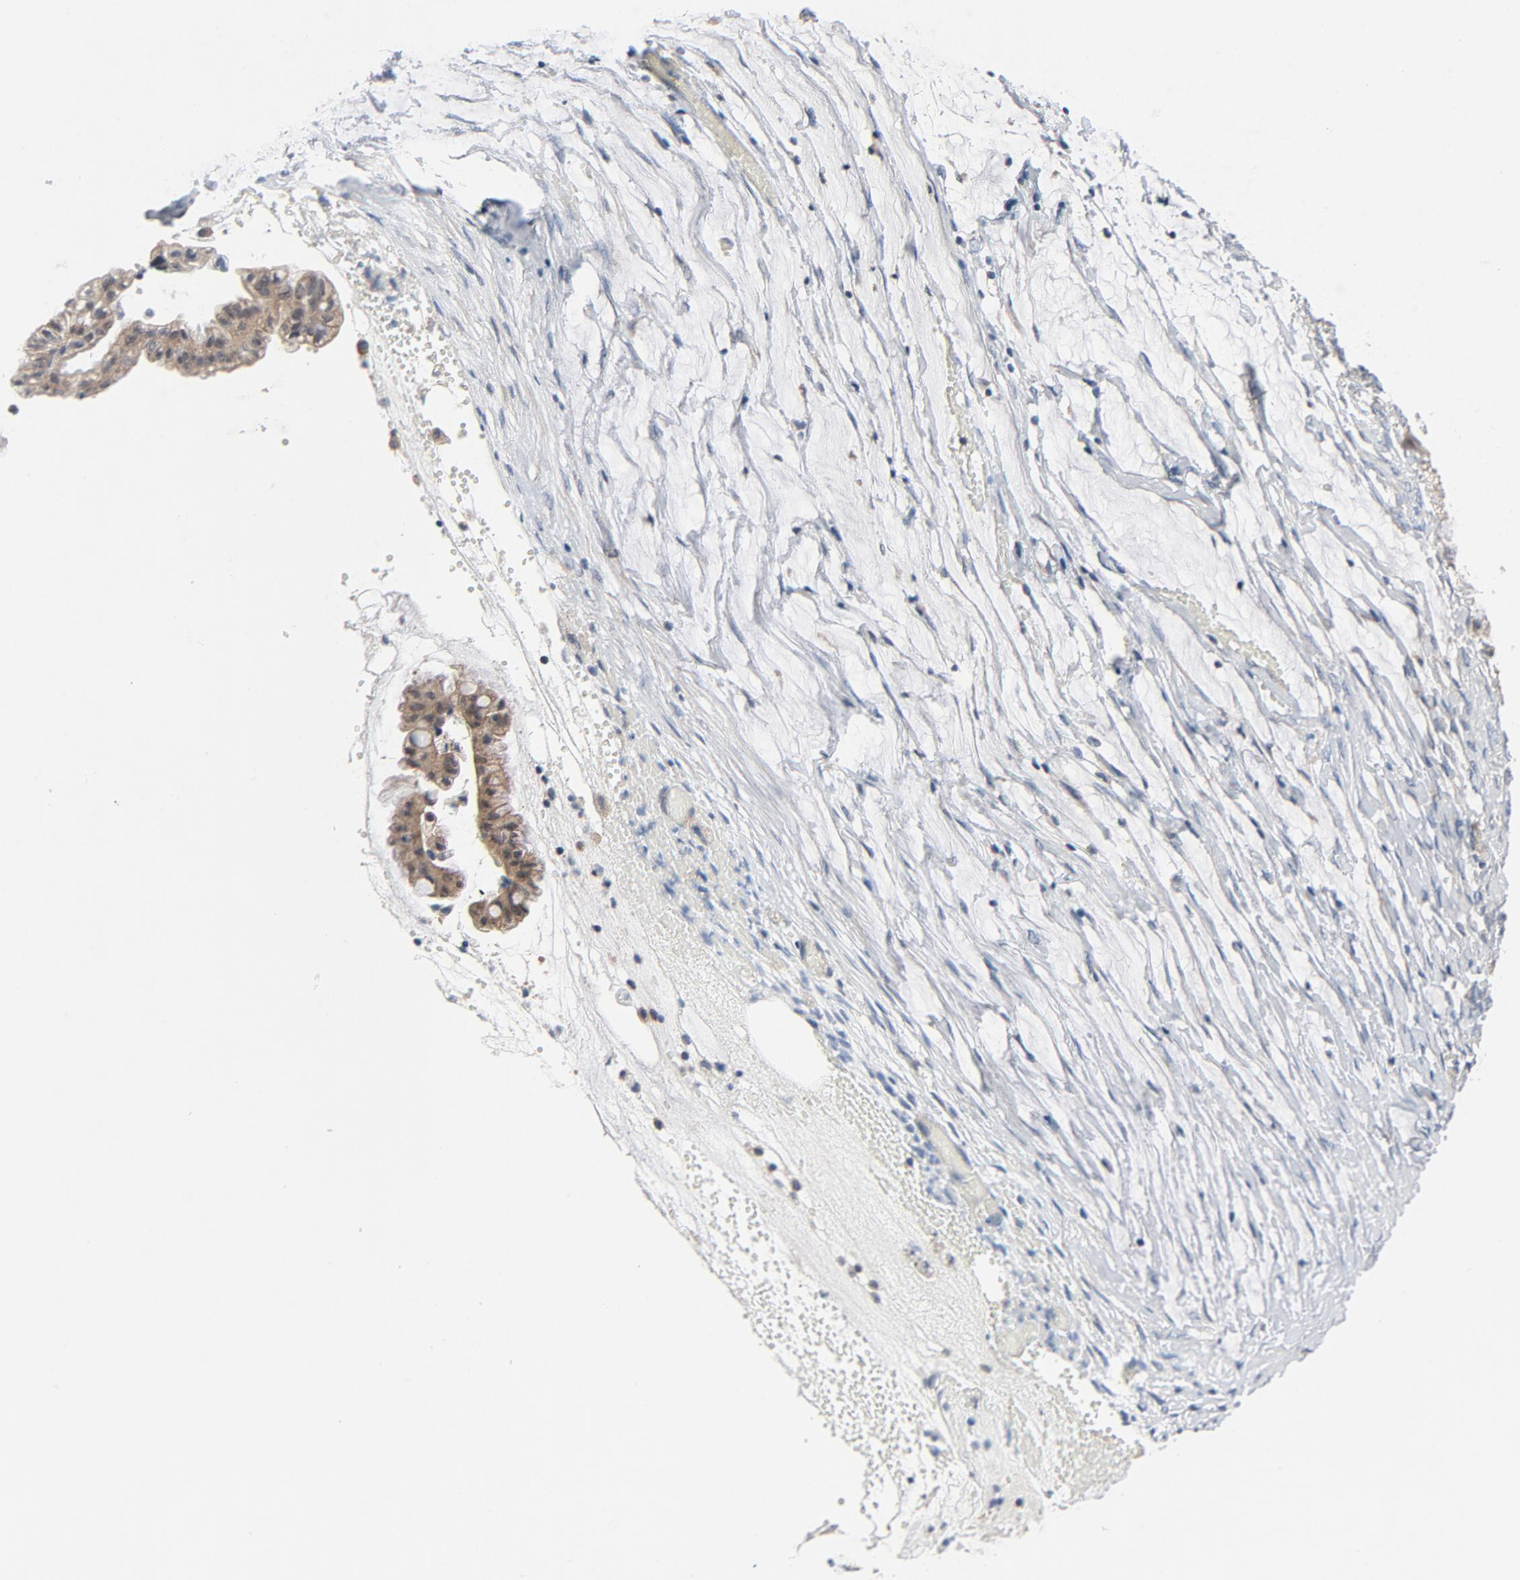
{"staining": {"intensity": "moderate", "quantity": ">75%", "location": "cytoplasmic/membranous"}, "tissue": "ovarian cancer", "cell_type": "Tumor cells", "image_type": "cancer", "snomed": [{"axis": "morphology", "description": "Cystadenocarcinoma, mucinous, NOS"}, {"axis": "topography", "description": "Ovary"}], "caption": "Human ovarian mucinous cystadenocarcinoma stained with a brown dye demonstrates moderate cytoplasmic/membranous positive expression in approximately >75% of tumor cells.", "gene": "TSG101", "patient": {"sex": "female", "age": 57}}